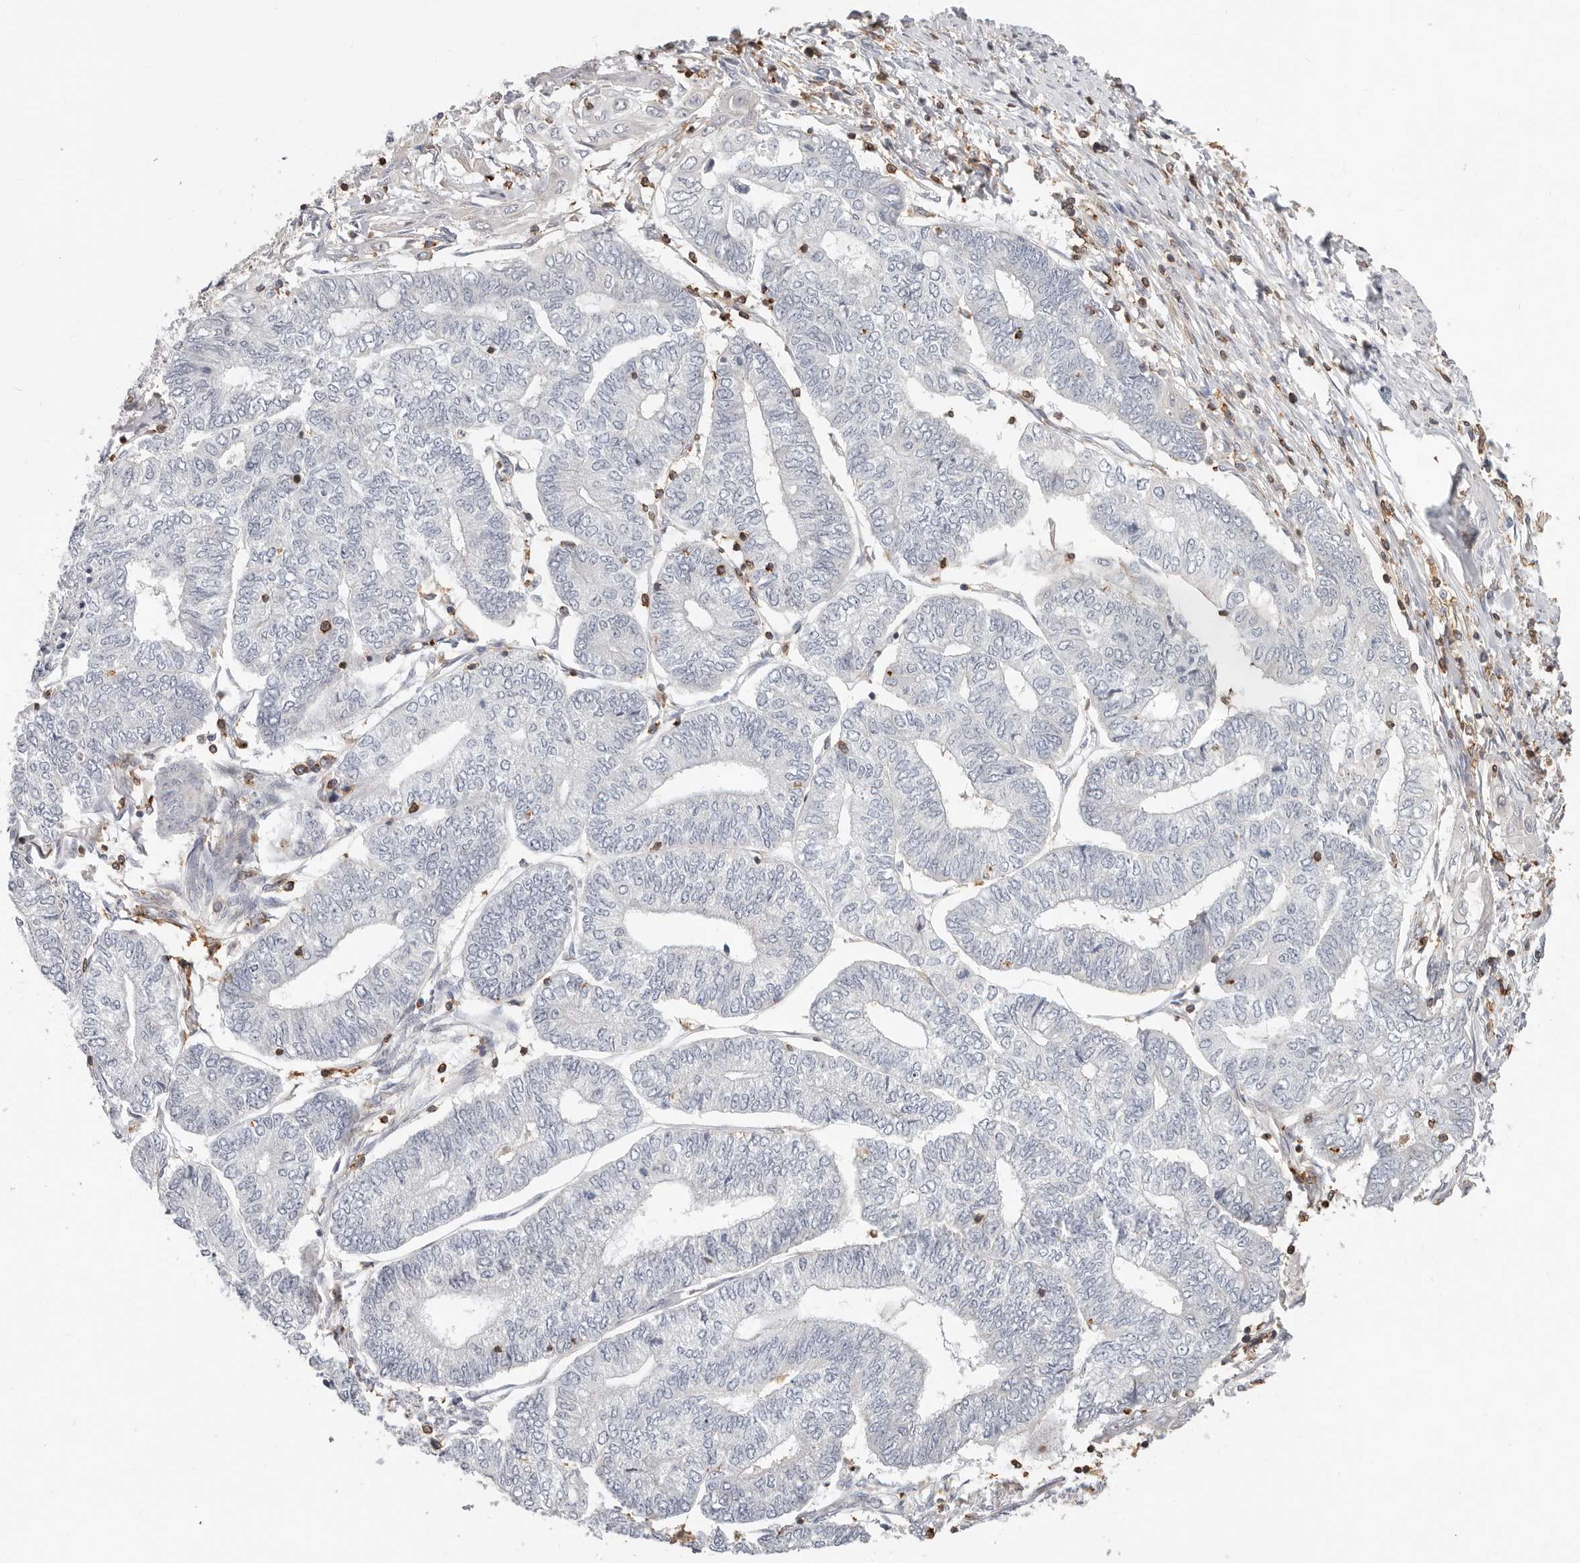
{"staining": {"intensity": "negative", "quantity": "none", "location": "none"}, "tissue": "endometrial cancer", "cell_type": "Tumor cells", "image_type": "cancer", "snomed": [{"axis": "morphology", "description": "Adenocarcinoma, NOS"}, {"axis": "topography", "description": "Uterus"}, {"axis": "topography", "description": "Endometrium"}], "caption": "The photomicrograph displays no staining of tumor cells in endometrial adenocarcinoma.", "gene": "TMEM63B", "patient": {"sex": "female", "age": 70}}